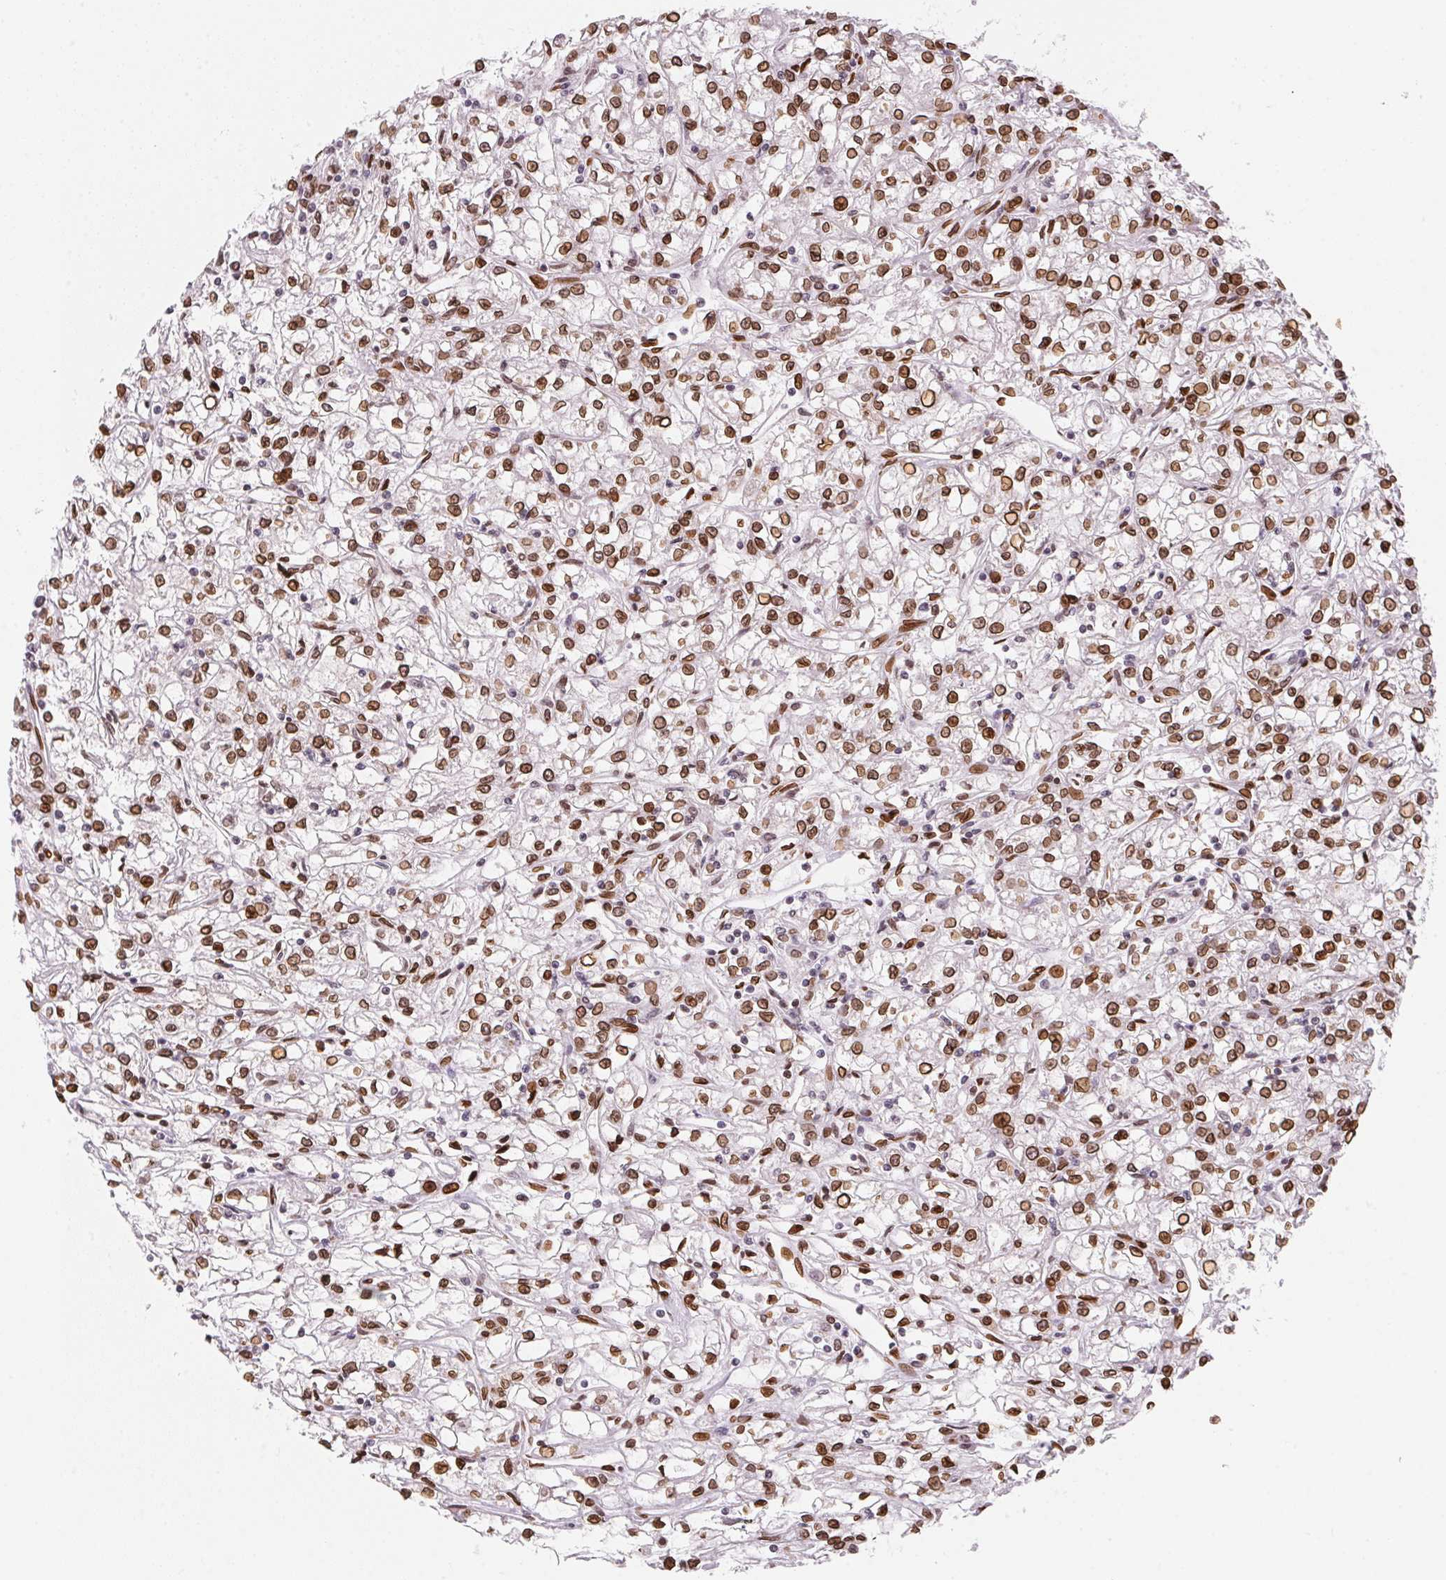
{"staining": {"intensity": "strong", "quantity": ">75%", "location": "cytoplasmic/membranous,nuclear"}, "tissue": "renal cancer", "cell_type": "Tumor cells", "image_type": "cancer", "snomed": [{"axis": "morphology", "description": "Adenocarcinoma, NOS"}, {"axis": "topography", "description": "Kidney"}], "caption": "Immunohistochemical staining of human renal adenocarcinoma reveals high levels of strong cytoplasmic/membranous and nuclear protein staining in approximately >75% of tumor cells. The protein of interest is shown in brown color, while the nuclei are stained blue.", "gene": "SAP30BP", "patient": {"sex": "female", "age": 59}}